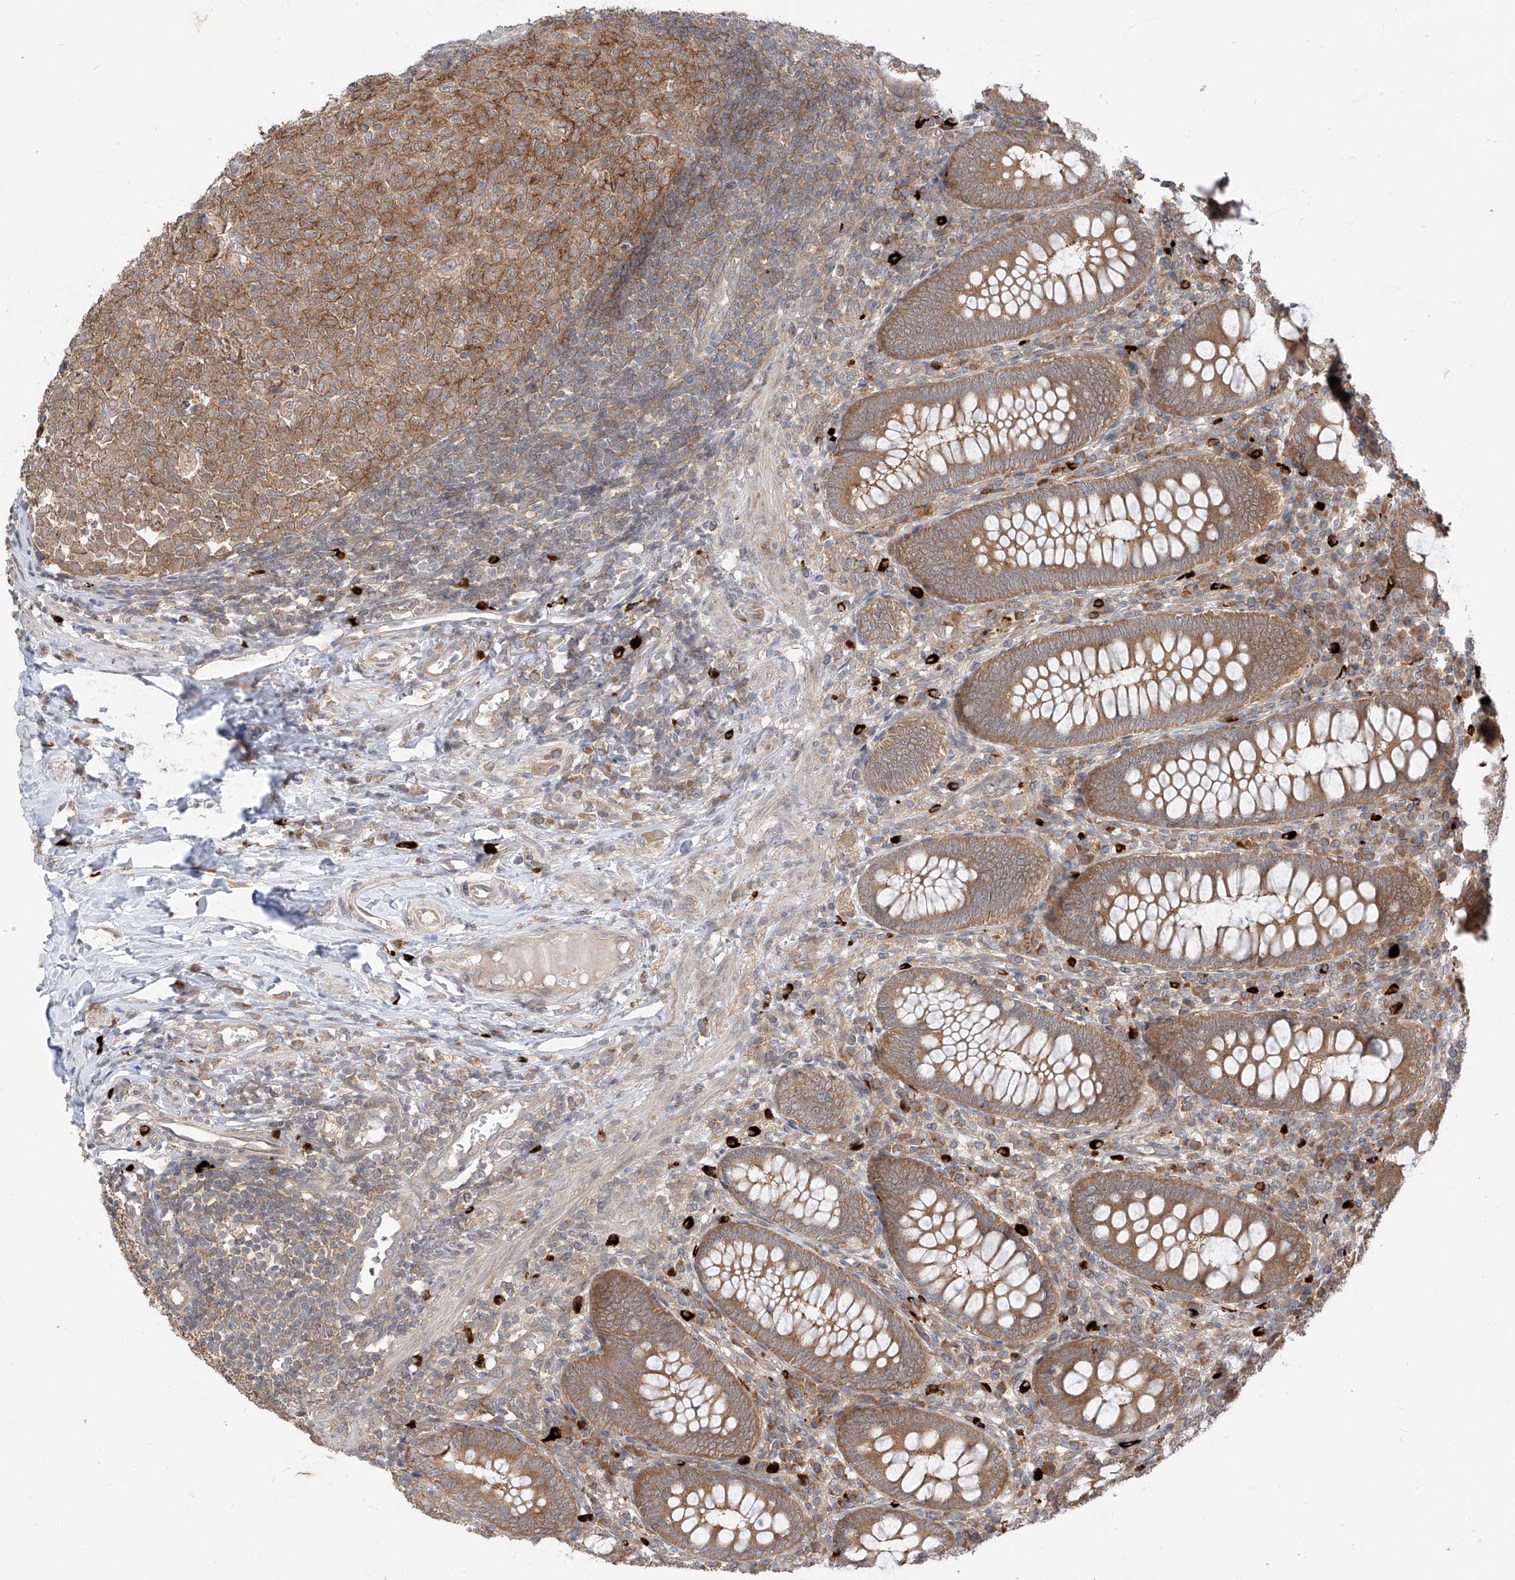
{"staining": {"intensity": "moderate", "quantity": ">75%", "location": "cytoplasmic/membranous"}, "tissue": "appendix", "cell_type": "Glandular cells", "image_type": "normal", "snomed": [{"axis": "morphology", "description": "Normal tissue, NOS"}, {"axis": "topography", "description": "Appendix"}], "caption": "Protein expression analysis of benign appendix exhibits moderate cytoplasmic/membranous staining in about >75% of glandular cells.", "gene": "MTUS2", "patient": {"sex": "male", "age": 14}}